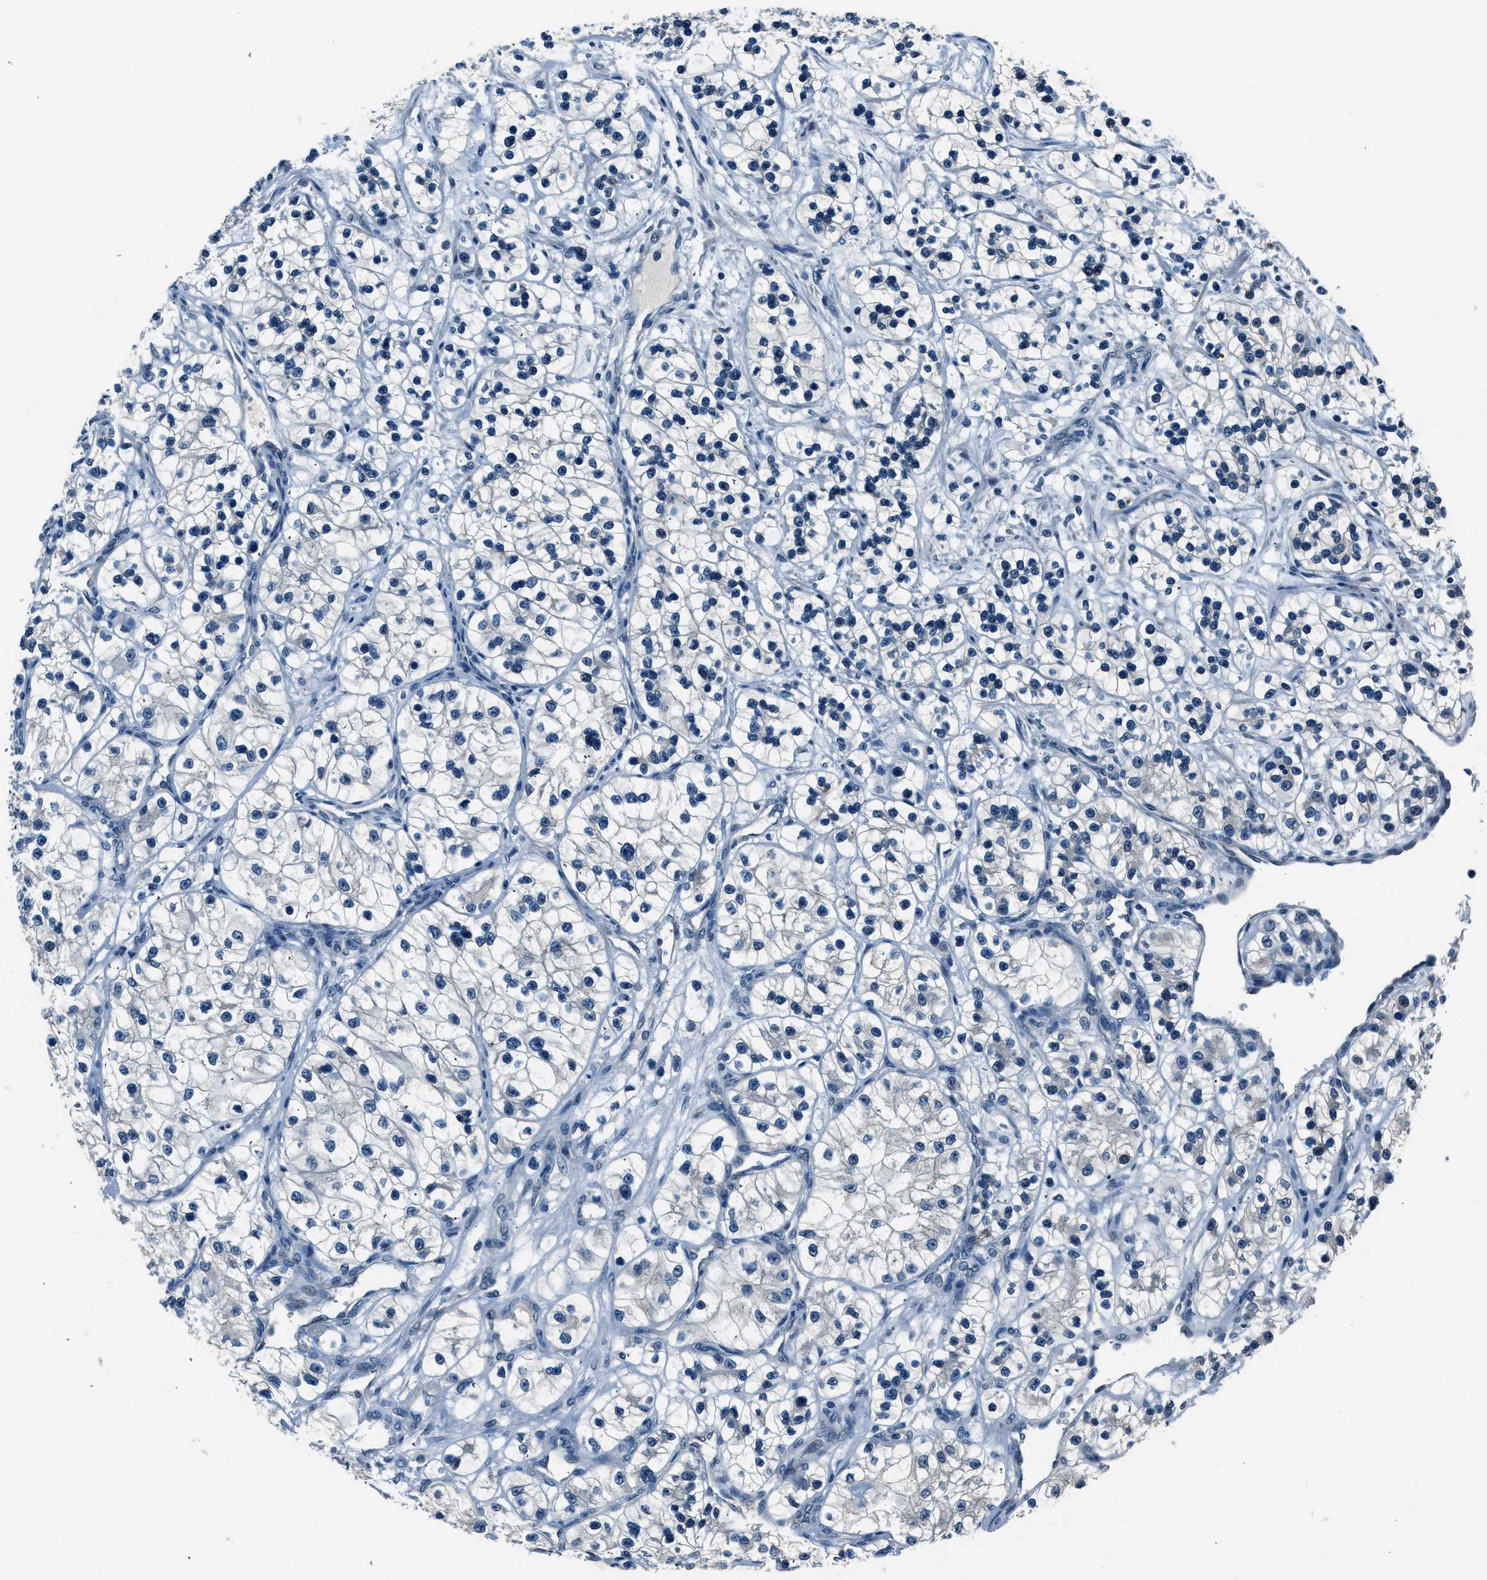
{"staining": {"intensity": "negative", "quantity": "none", "location": "none"}, "tissue": "renal cancer", "cell_type": "Tumor cells", "image_type": "cancer", "snomed": [{"axis": "morphology", "description": "Adenocarcinoma, NOS"}, {"axis": "topography", "description": "Kidney"}], "caption": "The immunohistochemistry (IHC) image has no significant expression in tumor cells of renal cancer (adenocarcinoma) tissue.", "gene": "NME8", "patient": {"sex": "female", "age": 57}}